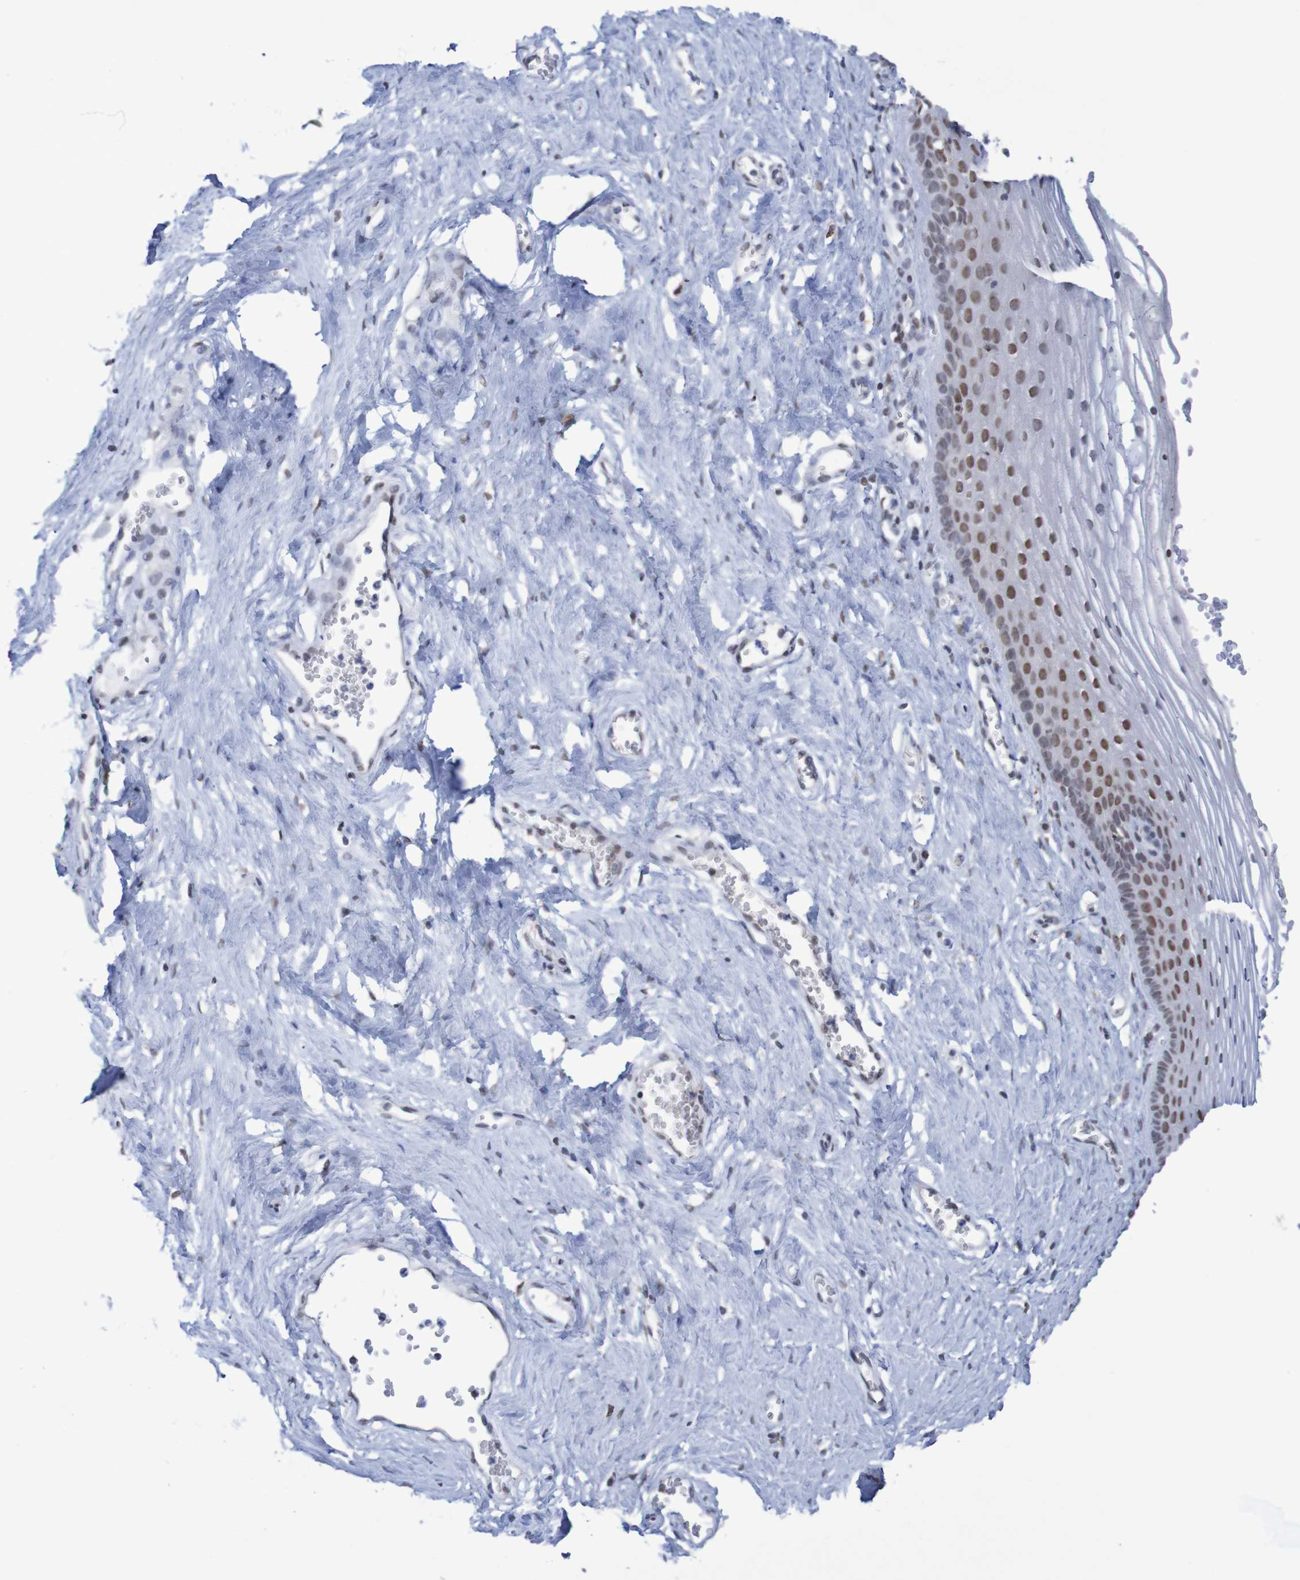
{"staining": {"intensity": "moderate", "quantity": "25%-75%", "location": "nuclear"}, "tissue": "vagina", "cell_type": "Squamous epithelial cells", "image_type": "normal", "snomed": [{"axis": "morphology", "description": "Normal tissue, NOS"}, {"axis": "topography", "description": "Vagina"}], "caption": "IHC histopathology image of normal vagina: vagina stained using immunohistochemistry (IHC) displays medium levels of moderate protein expression localized specifically in the nuclear of squamous epithelial cells, appearing as a nuclear brown color.", "gene": "MRTFB", "patient": {"sex": "female", "age": 32}}